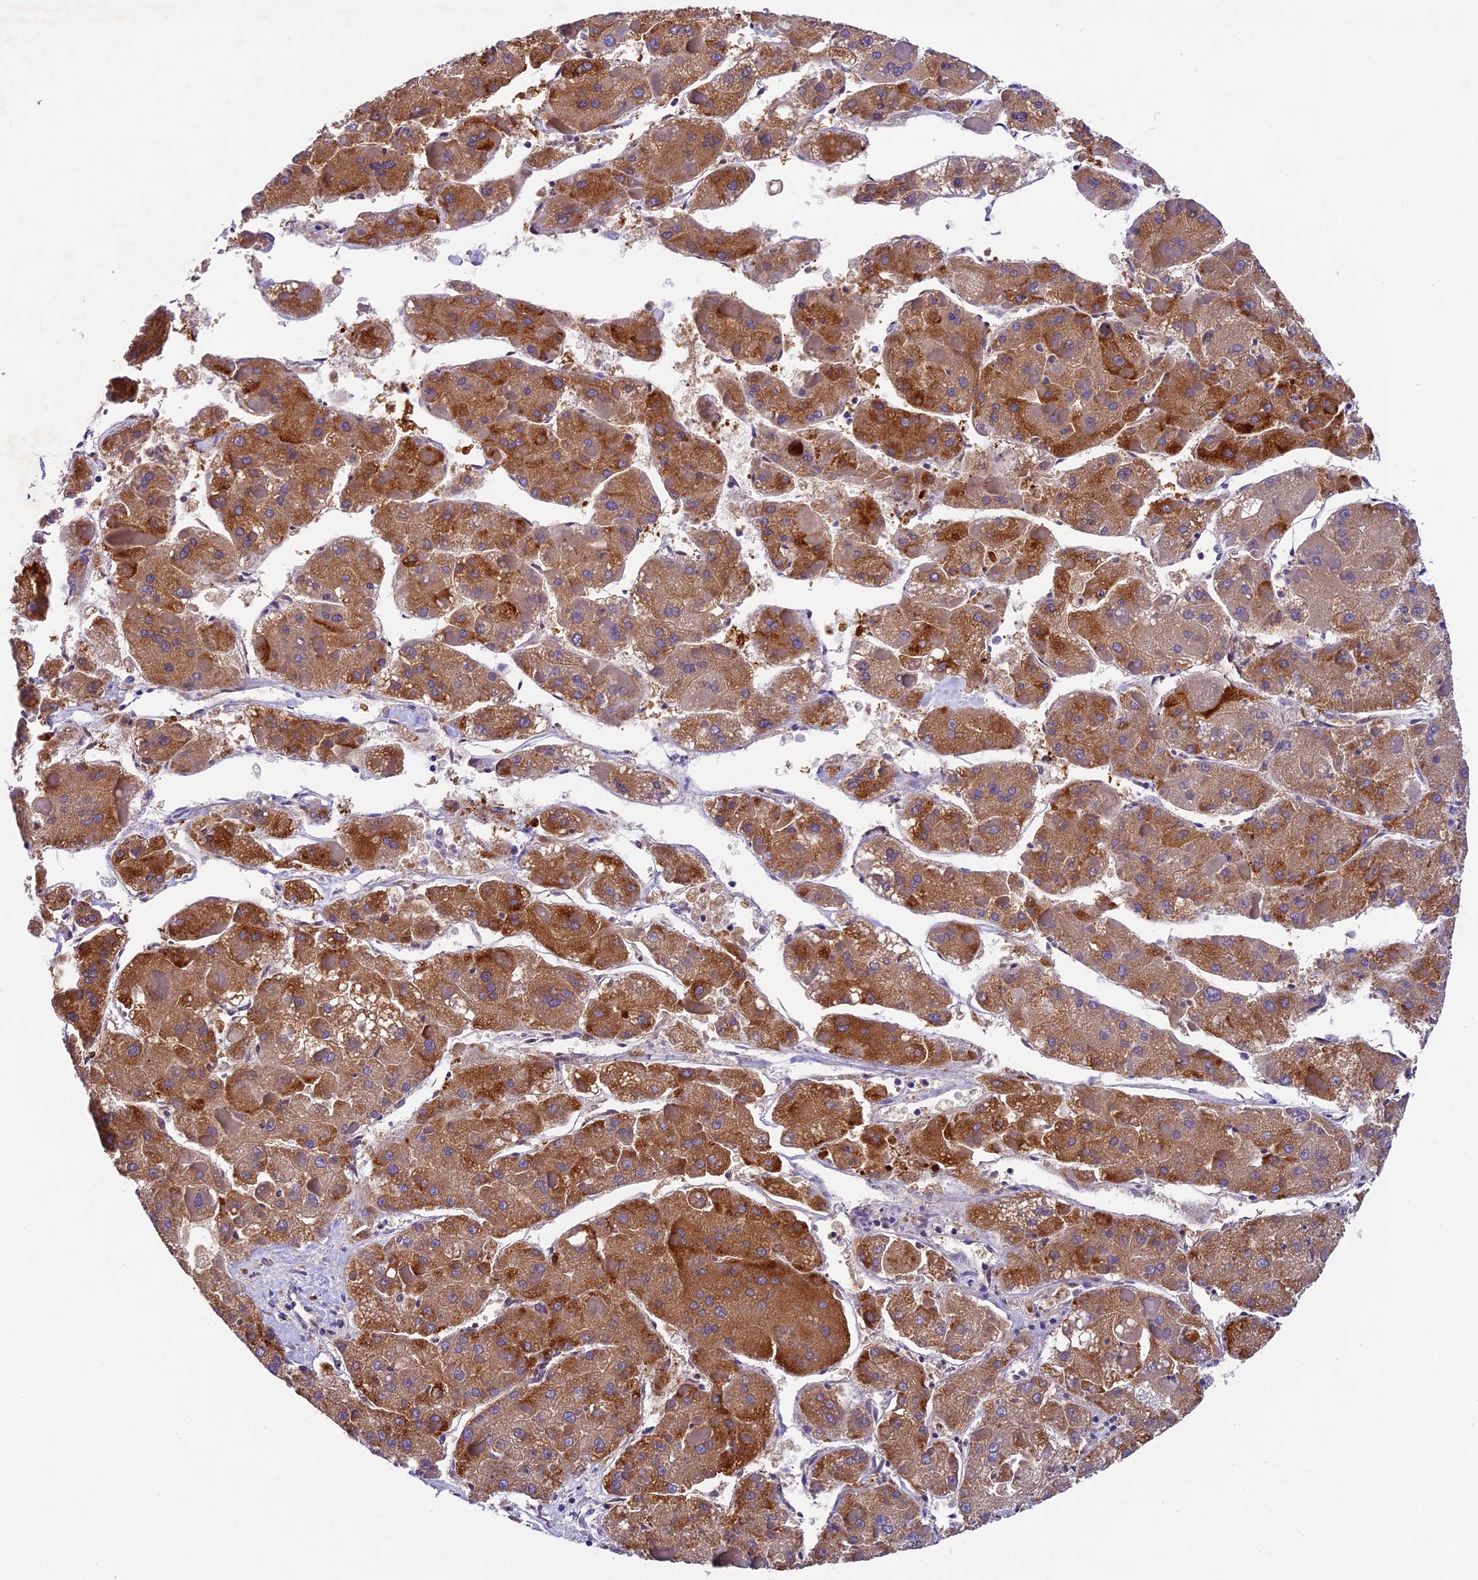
{"staining": {"intensity": "moderate", "quantity": ">75%", "location": "cytoplasmic/membranous"}, "tissue": "liver cancer", "cell_type": "Tumor cells", "image_type": "cancer", "snomed": [{"axis": "morphology", "description": "Carcinoma, Hepatocellular, NOS"}, {"axis": "topography", "description": "Liver"}], "caption": "A micrograph of liver cancer (hepatocellular carcinoma) stained for a protein reveals moderate cytoplasmic/membranous brown staining in tumor cells.", "gene": "CCSER1", "patient": {"sex": "female", "age": 73}}